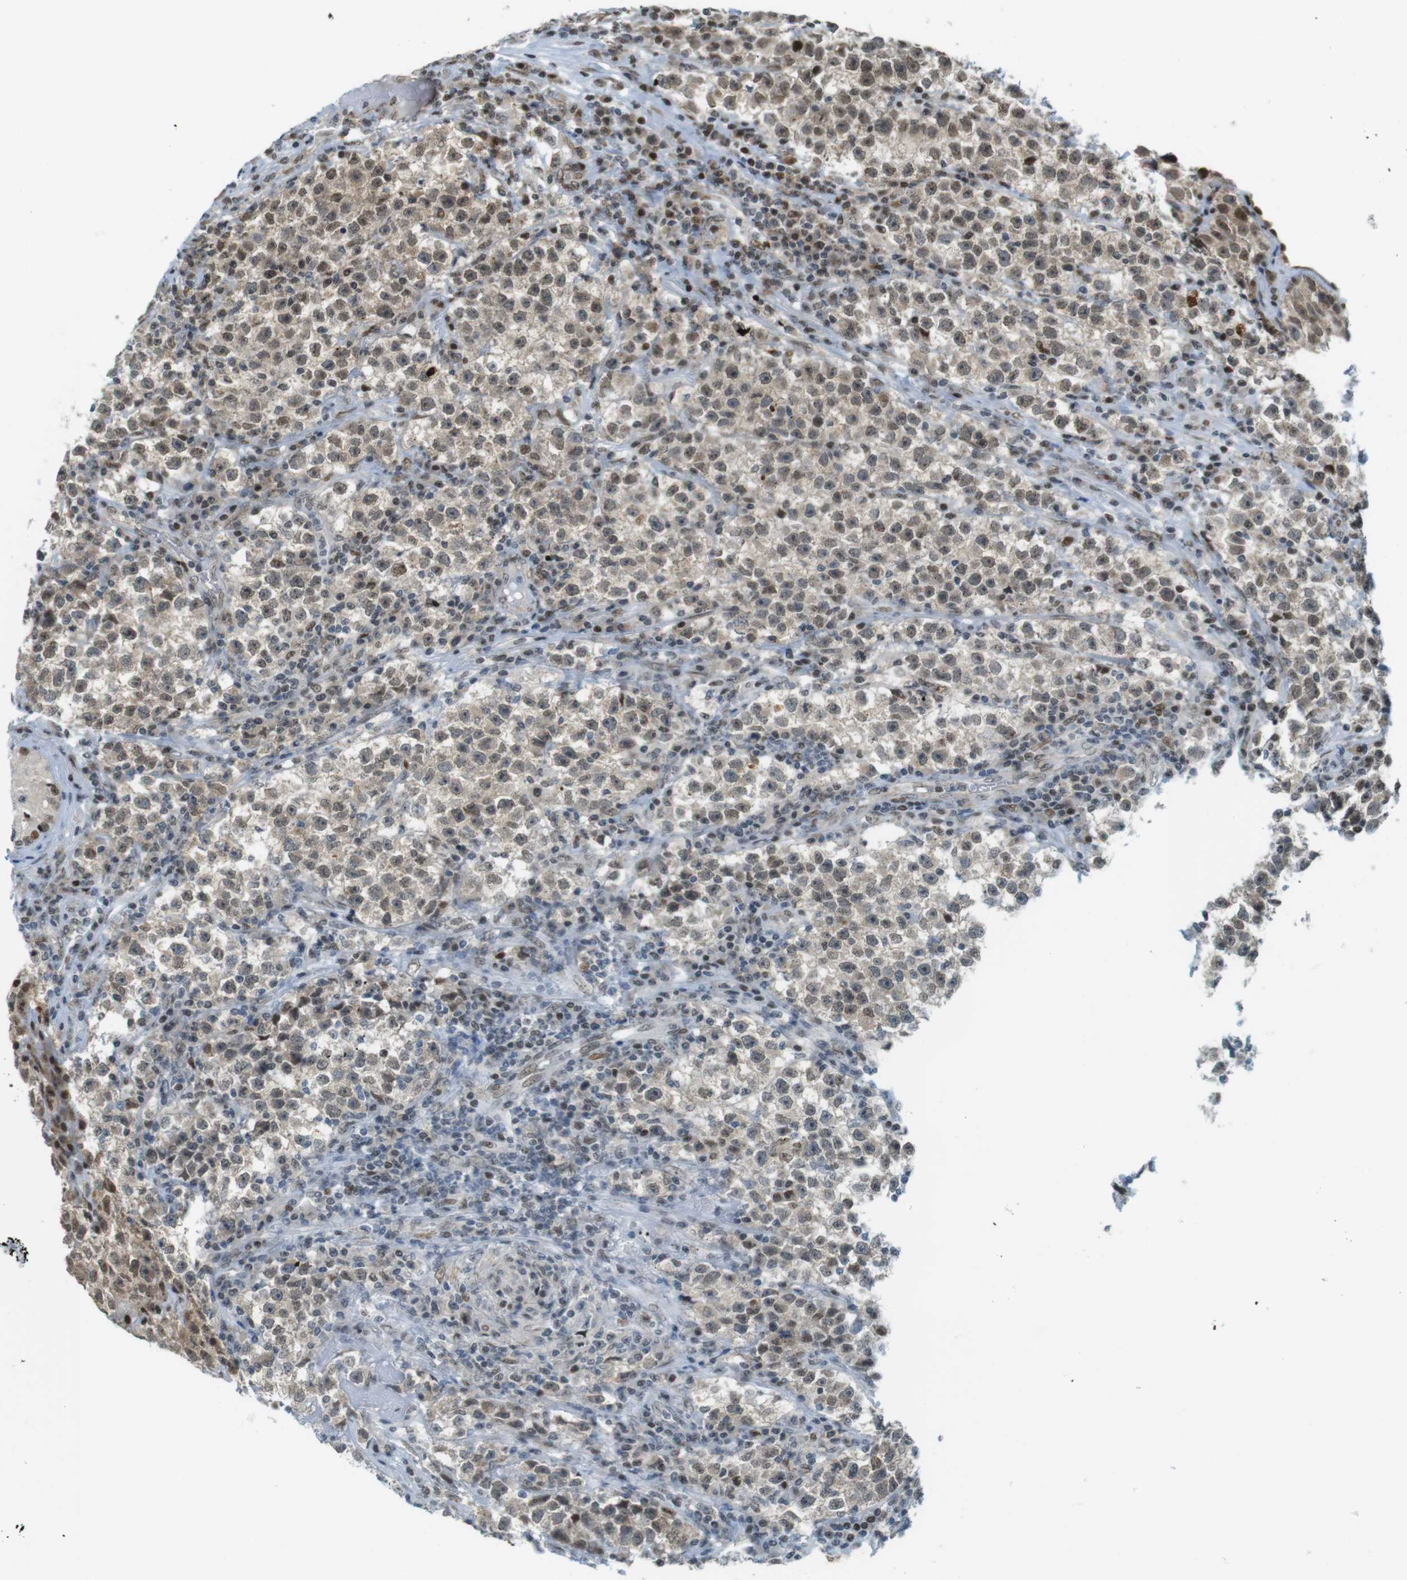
{"staining": {"intensity": "weak", "quantity": ">75%", "location": "cytoplasmic/membranous,nuclear"}, "tissue": "testis cancer", "cell_type": "Tumor cells", "image_type": "cancer", "snomed": [{"axis": "morphology", "description": "Seminoma, NOS"}, {"axis": "topography", "description": "Testis"}], "caption": "A brown stain labels weak cytoplasmic/membranous and nuclear staining of a protein in human testis seminoma tumor cells.", "gene": "UBB", "patient": {"sex": "male", "age": 22}}